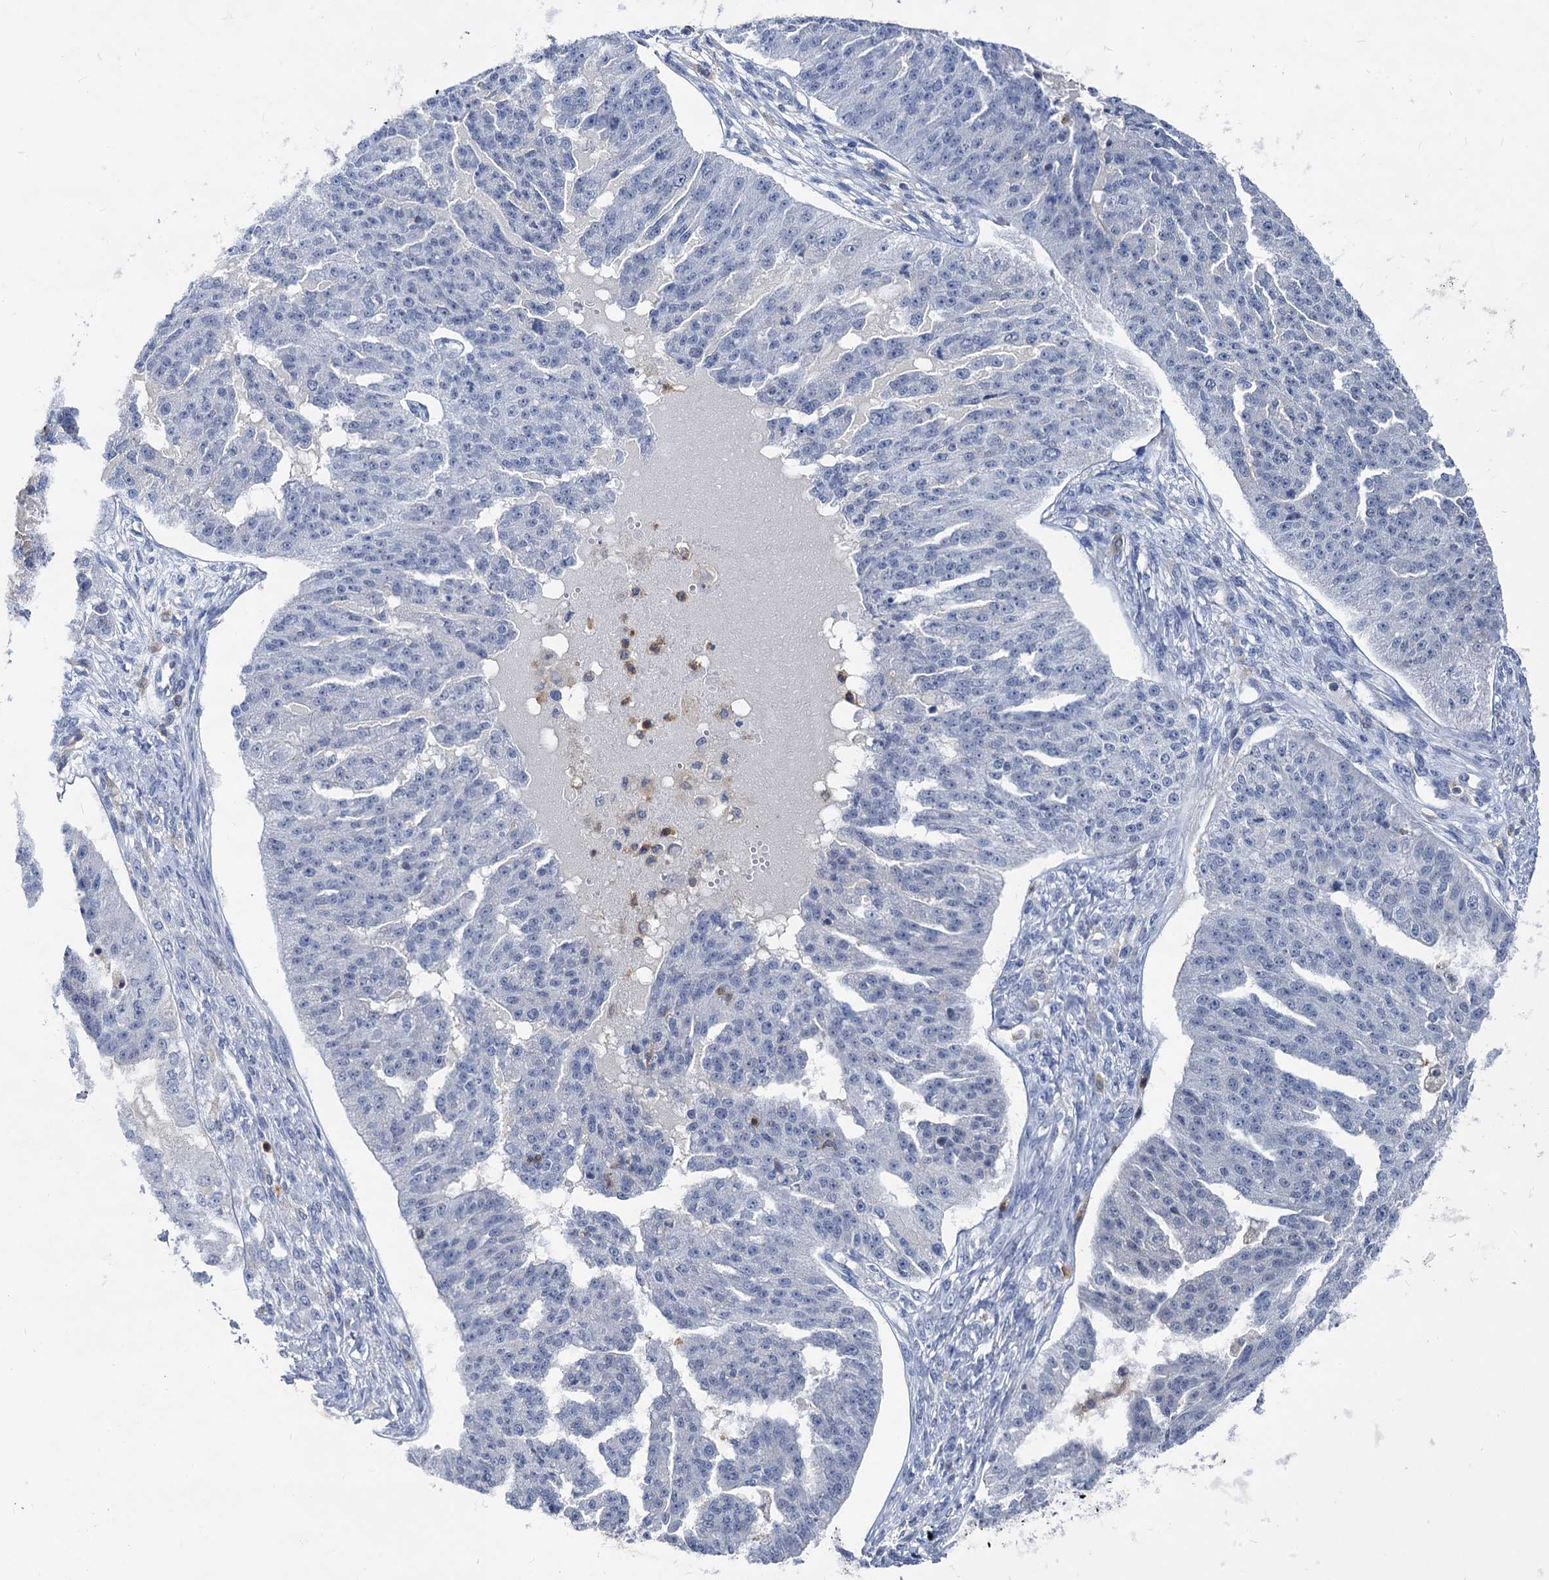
{"staining": {"intensity": "negative", "quantity": "none", "location": "none"}, "tissue": "ovarian cancer", "cell_type": "Tumor cells", "image_type": "cancer", "snomed": [{"axis": "morphology", "description": "Cystadenocarcinoma, serous, NOS"}, {"axis": "topography", "description": "Ovary"}], "caption": "High power microscopy histopathology image of an immunohistochemistry (IHC) image of ovarian cancer (serous cystadenocarcinoma), revealing no significant staining in tumor cells.", "gene": "RHOG", "patient": {"sex": "female", "age": 58}}